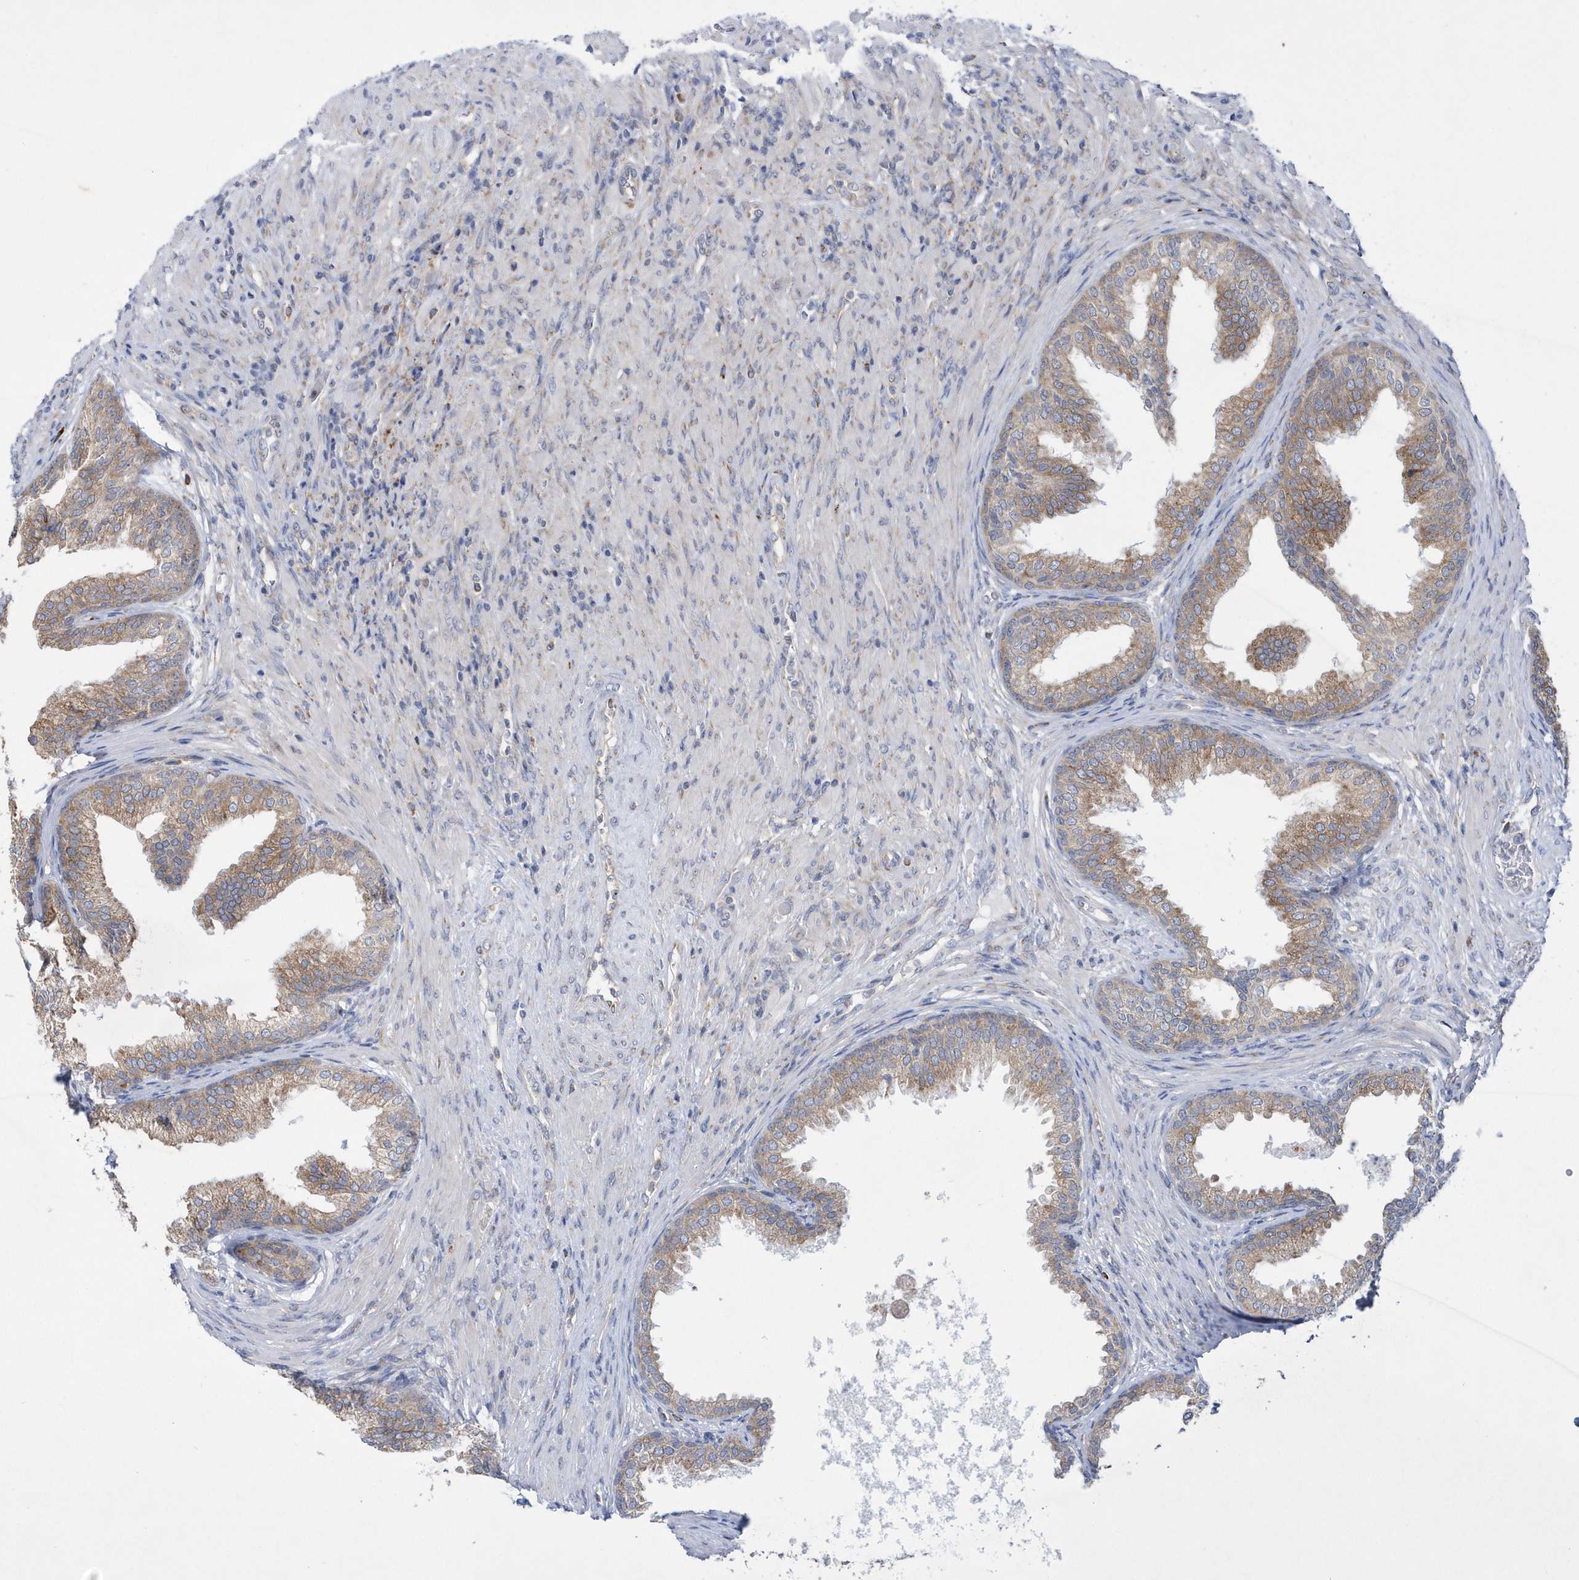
{"staining": {"intensity": "moderate", "quantity": ">75%", "location": "cytoplasmic/membranous"}, "tissue": "prostate", "cell_type": "Glandular cells", "image_type": "normal", "snomed": [{"axis": "morphology", "description": "Normal tissue, NOS"}, {"axis": "topography", "description": "Prostate"}], "caption": "Unremarkable prostate was stained to show a protein in brown. There is medium levels of moderate cytoplasmic/membranous expression in approximately >75% of glandular cells. The staining is performed using DAB (3,3'-diaminobenzidine) brown chromogen to label protein expression. The nuclei are counter-stained blue using hematoxylin.", "gene": "MED31", "patient": {"sex": "male", "age": 76}}